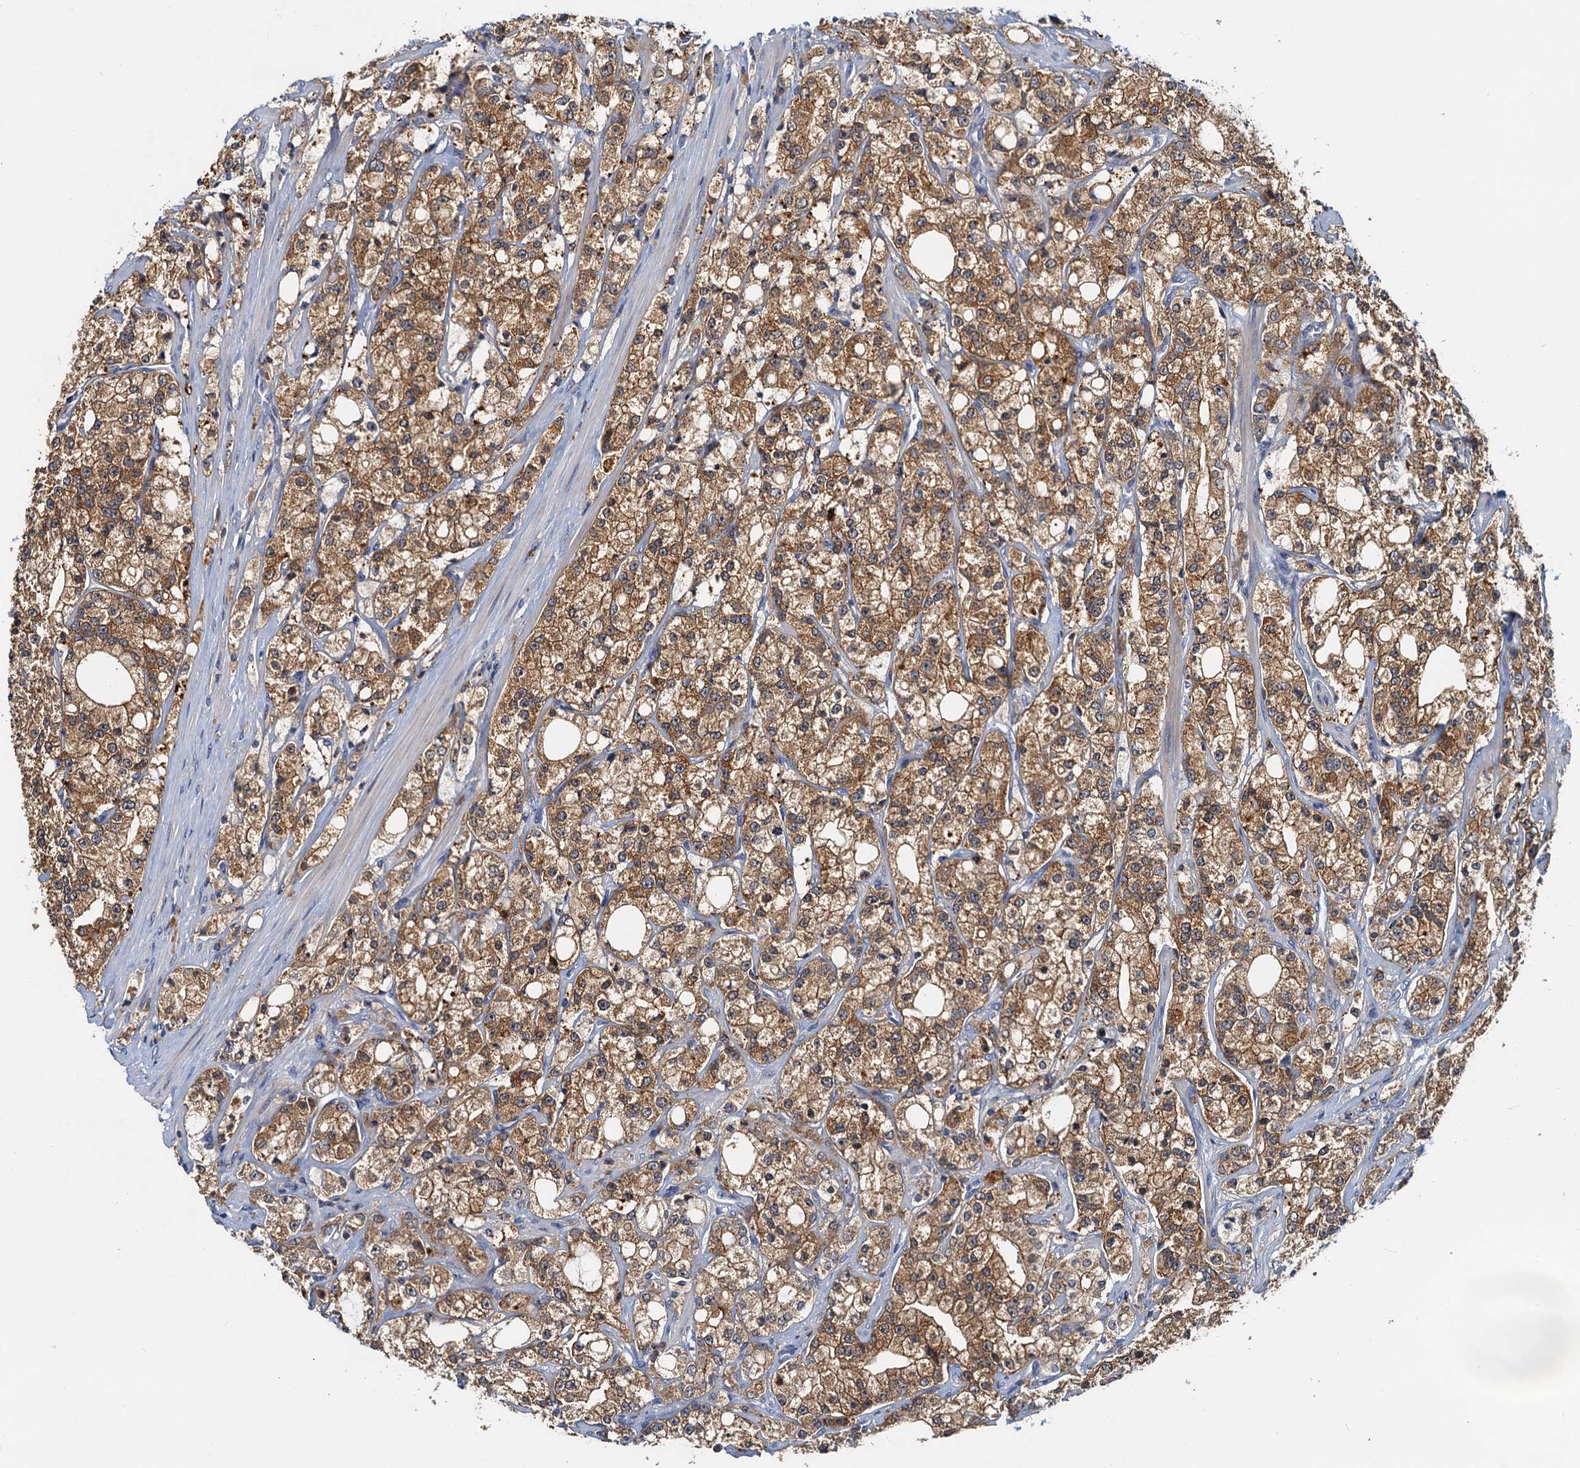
{"staining": {"intensity": "moderate", "quantity": ">75%", "location": "cytoplasmic/membranous"}, "tissue": "prostate cancer", "cell_type": "Tumor cells", "image_type": "cancer", "snomed": [{"axis": "morphology", "description": "Adenocarcinoma, High grade"}, {"axis": "topography", "description": "Prostate"}], "caption": "High-magnification brightfield microscopy of prostate cancer (adenocarcinoma (high-grade)) stained with DAB (brown) and counterstained with hematoxylin (blue). tumor cells exhibit moderate cytoplasmic/membranous positivity is identified in approximately>75% of cells. (DAB (3,3'-diaminobenzidine) IHC, brown staining for protein, blue staining for nuclei).", "gene": "TOLLIP", "patient": {"sex": "male", "age": 64}}